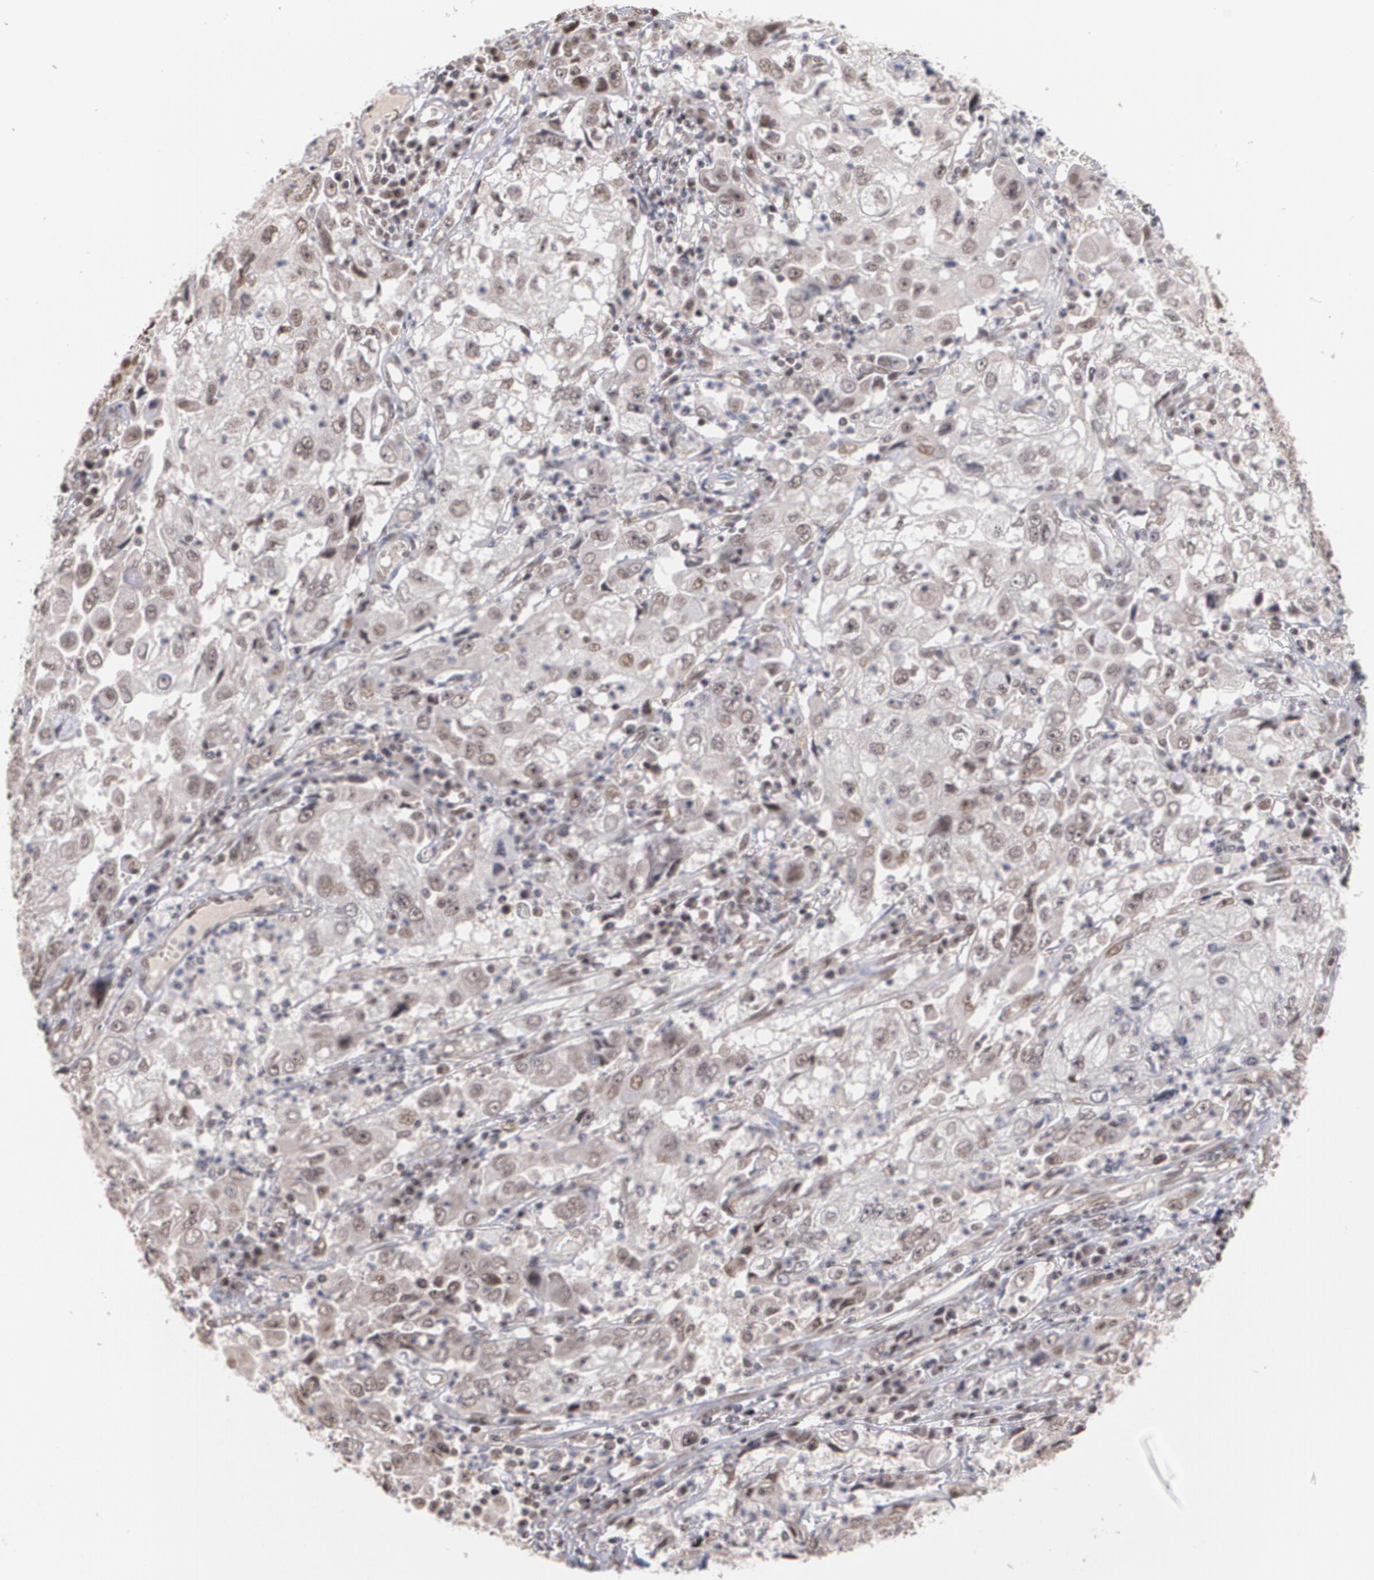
{"staining": {"intensity": "weak", "quantity": ">75%", "location": "nuclear"}, "tissue": "cervical cancer", "cell_type": "Tumor cells", "image_type": "cancer", "snomed": [{"axis": "morphology", "description": "Squamous cell carcinoma, NOS"}, {"axis": "topography", "description": "Cervix"}], "caption": "DAB (3,3'-diaminobenzidine) immunohistochemical staining of cervical squamous cell carcinoma shows weak nuclear protein expression in about >75% of tumor cells.", "gene": "ZNF75A", "patient": {"sex": "female", "age": 36}}